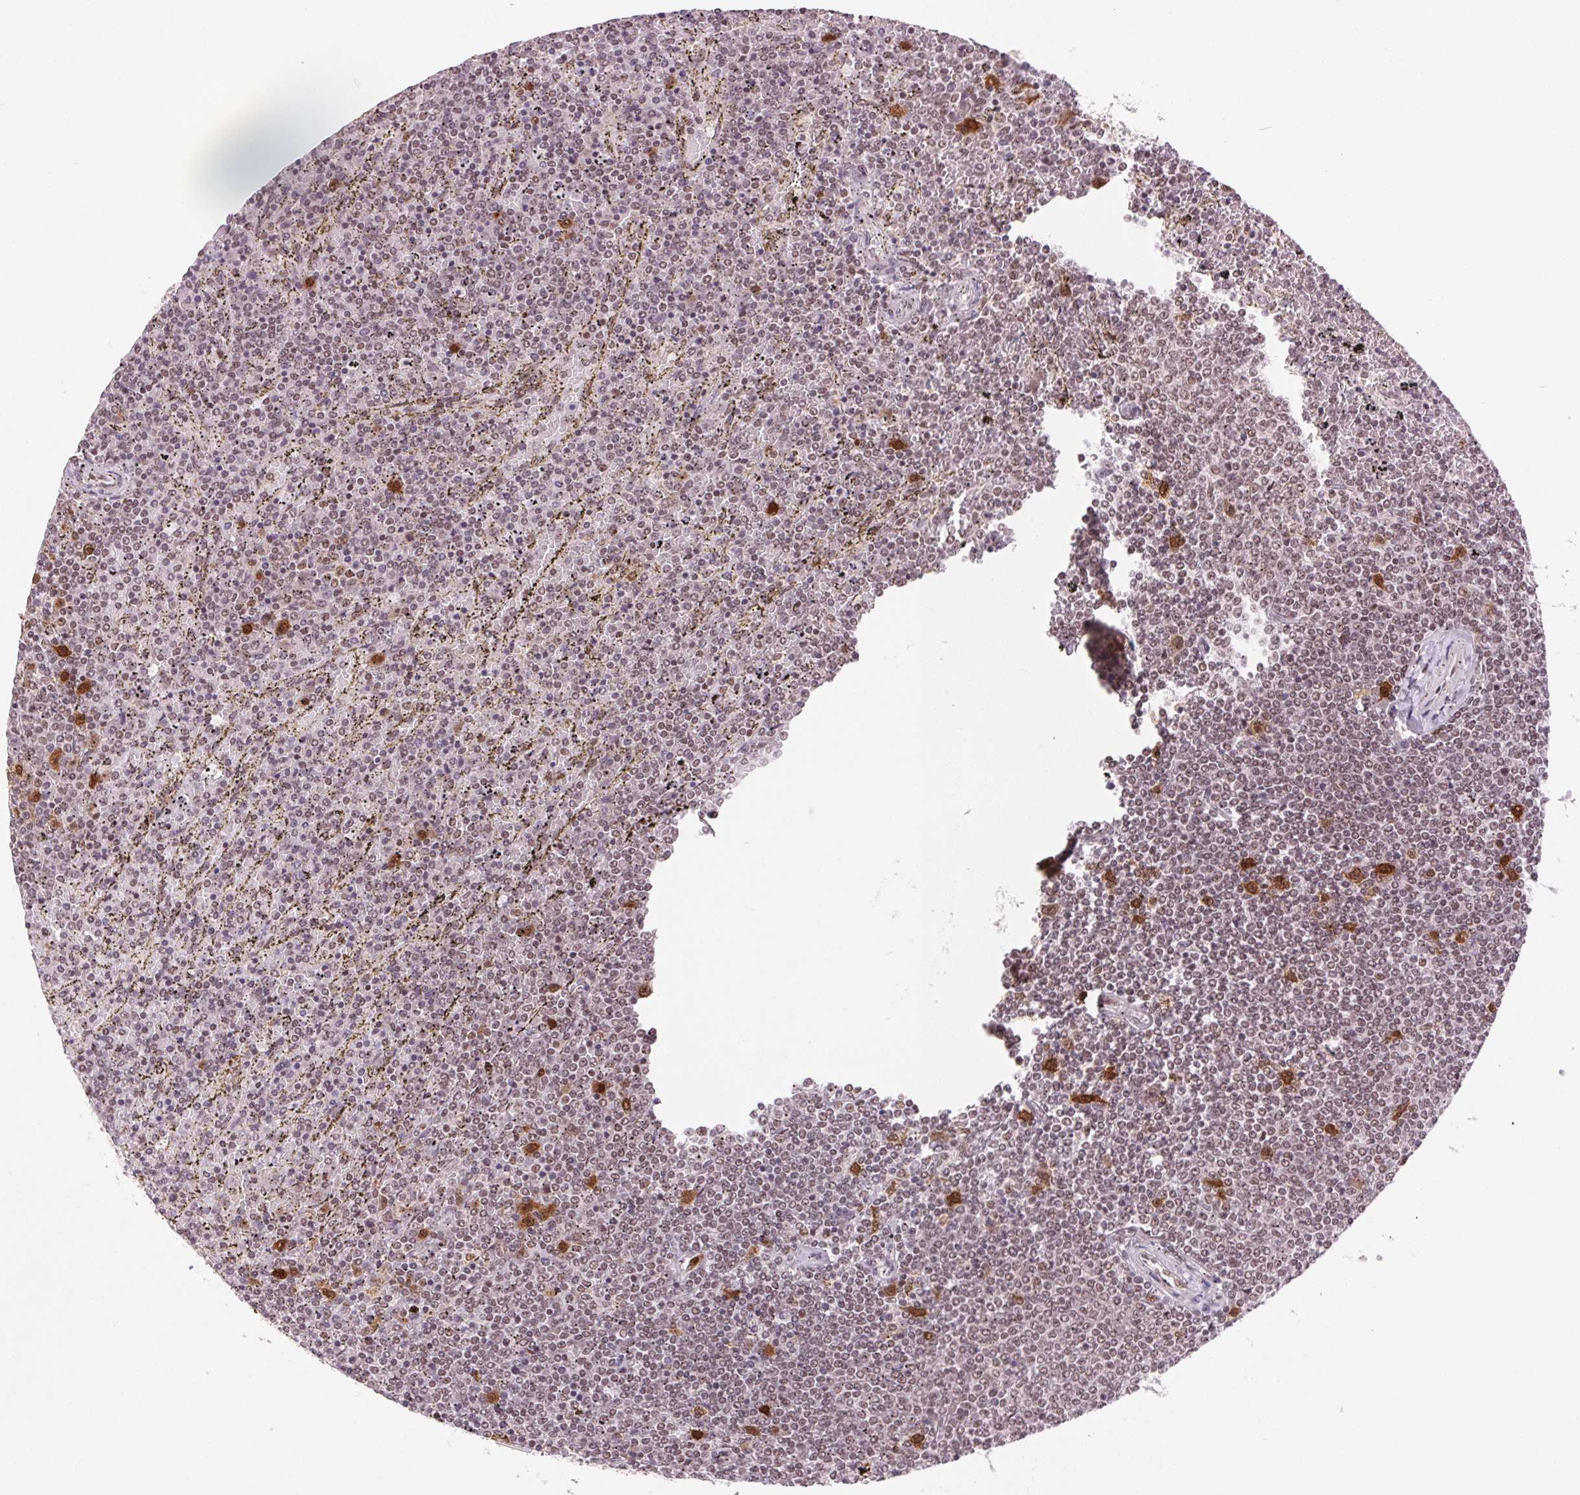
{"staining": {"intensity": "weak", "quantity": "<25%", "location": "nuclear"}, "tissue": "lymphoma", "cell_type": "Tumor cells", "image_type": "cancer", "snomed": [{"axis": "morphology", "description": "Malignant lymphoma, non-Hodgkin's type, Low grade"}, {"axis": "topography", "description": "Spleen"}], "caption": "Immunohistochemistry micrograph of neoplastic tissue: lymphoma stained with DAB (3,3'-diaminobenzidine) displays no significant protein positivity in tumor cells.", "gene": "CD2BP2", "patient": {"sex": "female", "age": 77}}